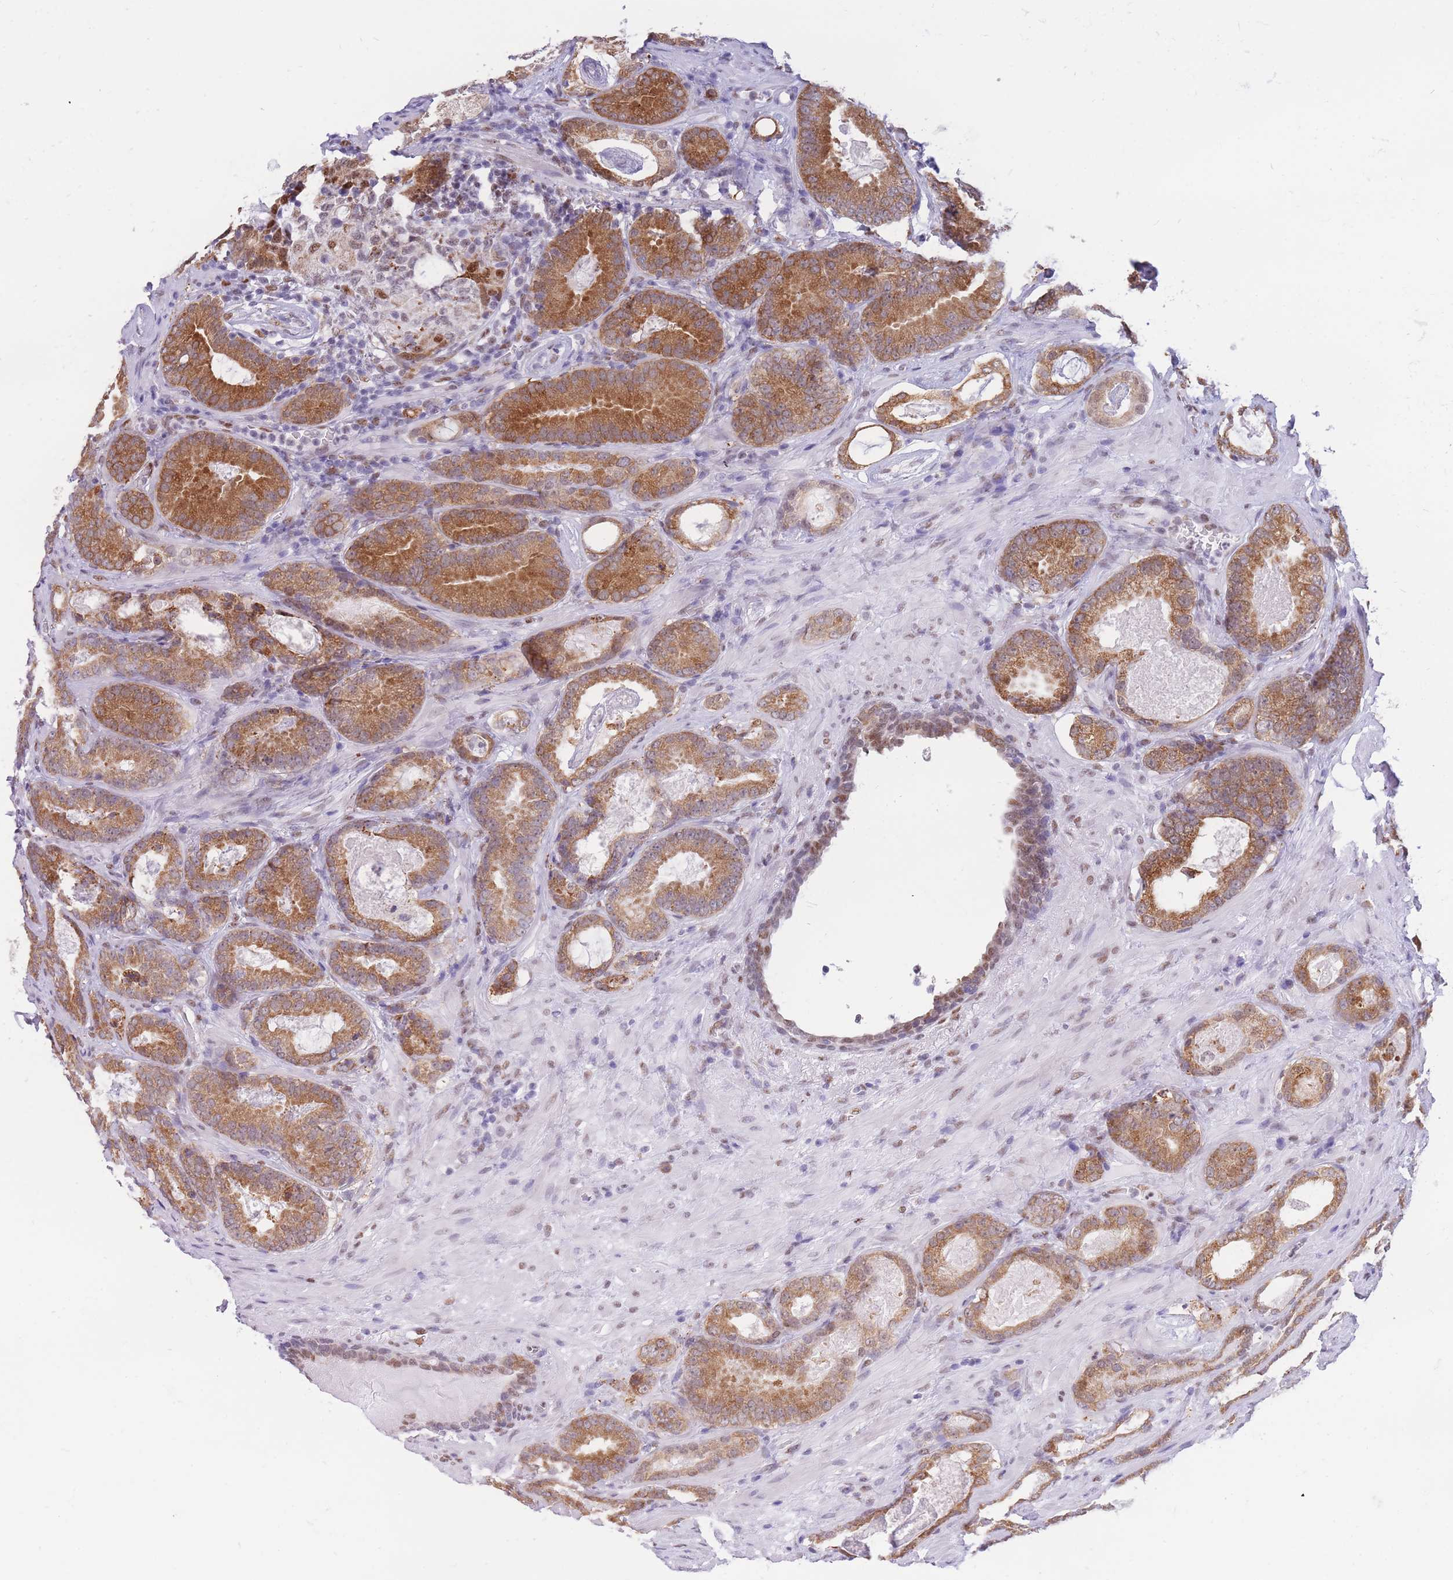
{"staining": {"intensity": "moderate", "quantity": ">75%", "location": "cytoplasmic/membranous"}, "tissue": "prostate cancer", "cell_type": "Tumor cells", "image_type": "cancer", "snomed": [{"axis": "morphology", "description": "Adenocarcinoma, High grade"}, {"axis": "topography", "description": "Prostate"}], "caption": "A medium amount of moderate cytoplasmic/membranous staining is seen in approximately >75% of tumor cells in prostate high-grade adenocarcinoma tissue.", "gene": "FAM153A", "patient": {"sex": "male", "age": 66}}